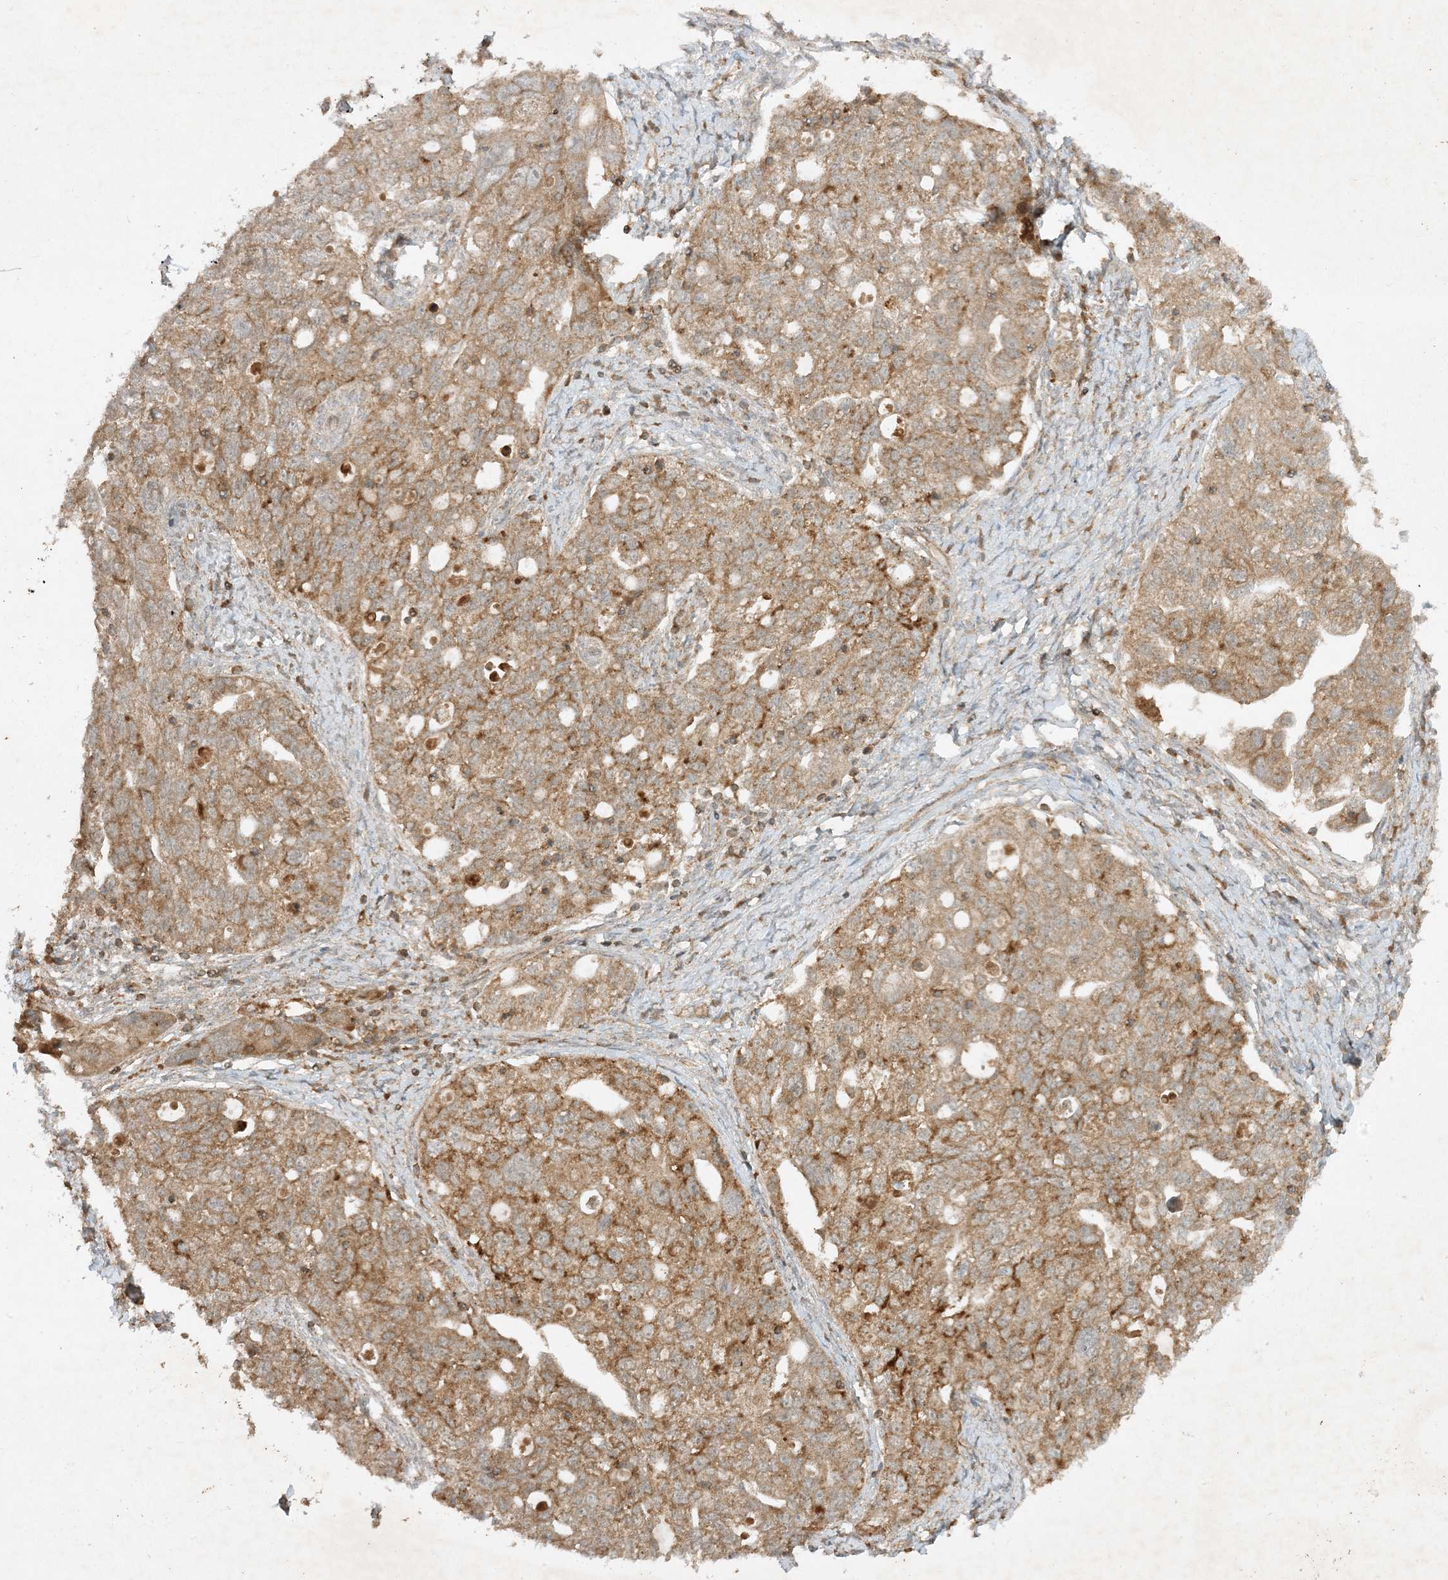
{"staining": {"intensity": "moderate", "quantity": ">75%", "location": "cytoplasmic/membranous"}, "tissue": "ovarian cancer", "cell_type": "Tumor cells", "image_type": "cancer", "snomed": [{"axis": "morphology", "description": "Carcinoma, NOS"}, {"axis": "morphology", "description": "Cystadenocarcinoma, serous, NOS"}, {"axis": "topography", "description": "Ovary"}], "caption": "Immunohistochemistry (IHC) micrograph of neoplastic tissue: ovarian cancer (carcinoma) stained using IHC demonstrates medium levels of moderate protein expression localized specifically in the cytoplasmic/membranous of tumor cells, appearing as a cytoplasmic/membranous brown color.", "gene": "XRN1", "patient": {"sex": "female", "age": 69}}